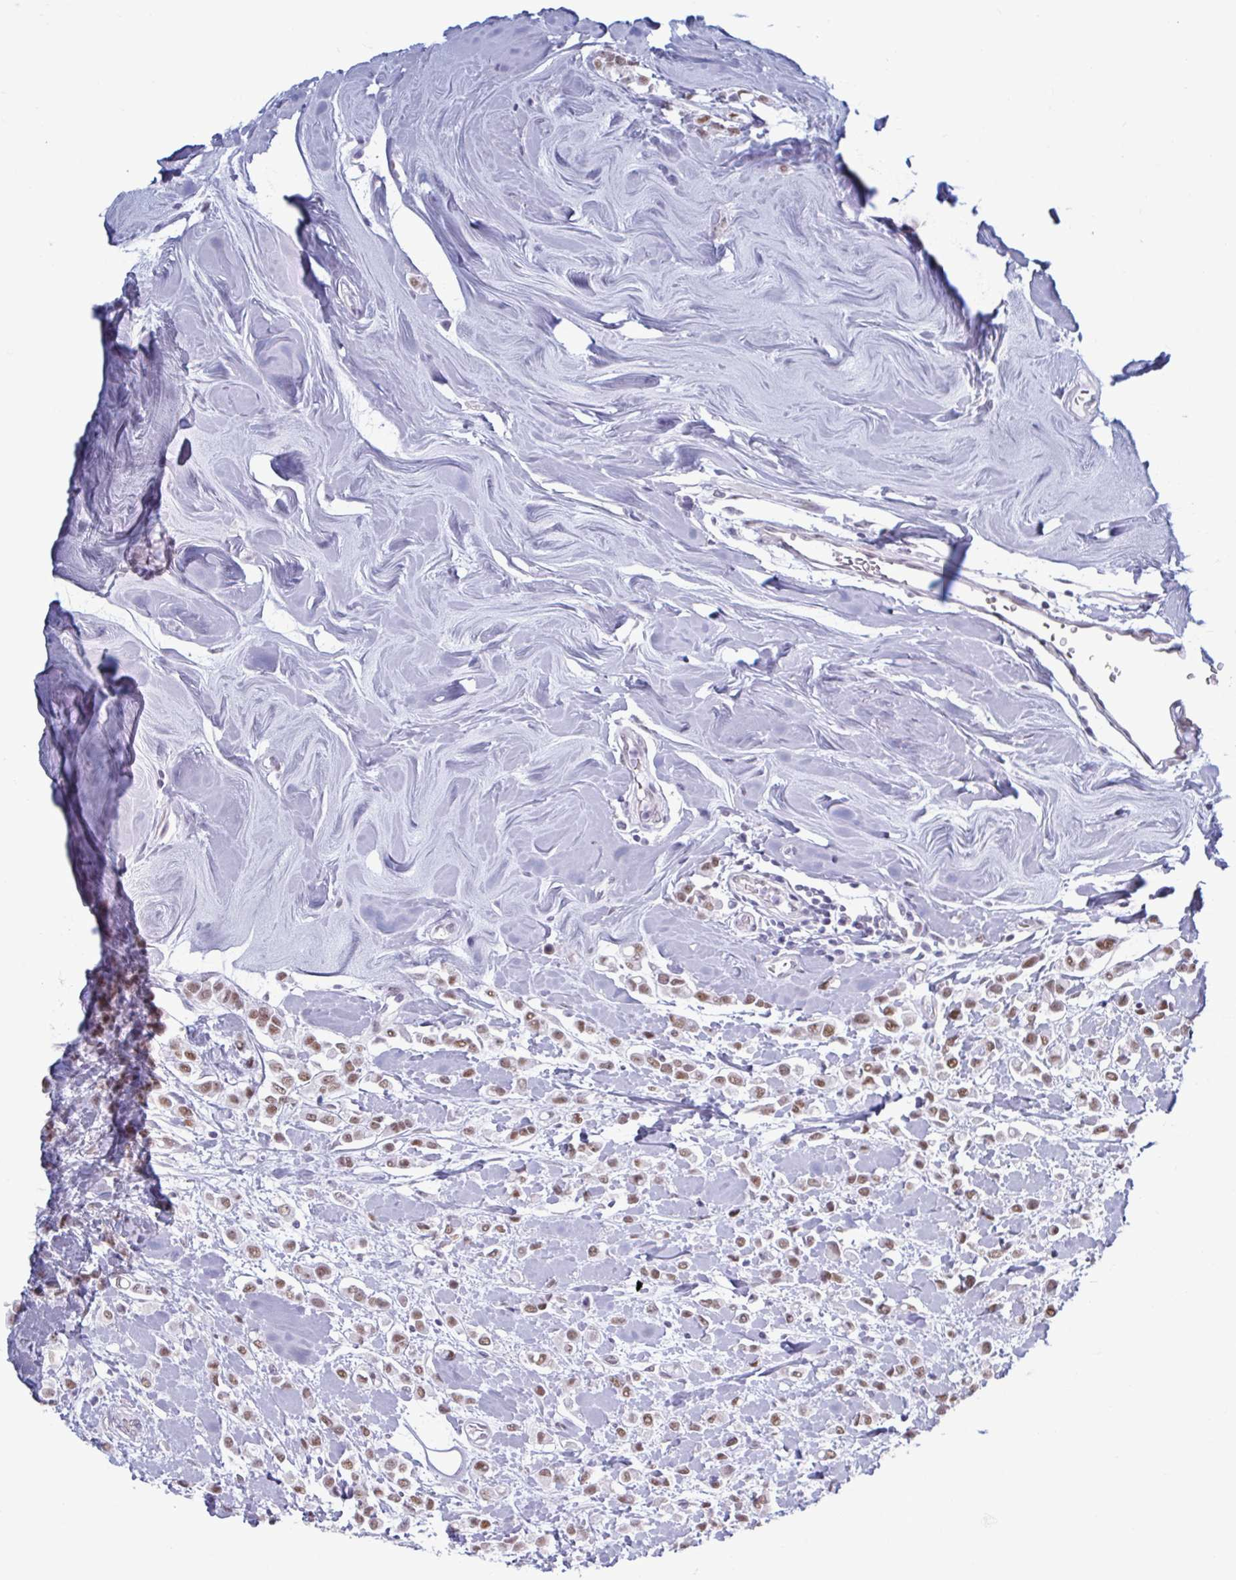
{"staining": {"intensity": "moderate", "quantity": ">75%", "location": "nuclear"}, "tissue": "breast cancer", "cell_type": "Tumor cells", "image_type": "cancer", "snomed": [{"axis": "morphology", "description": "Lobular carcinoma"}, {"axis": "topography", "description": "Breast"}], "caption": "Immunohistochemical staining of breast cancer (lobular carcinoma) demonstrates medium levels of moderate nuclear expression in approximately >75% of tumor cells.", "gene": "MSMB", "patient": {"sex": "female", "age": 68}}